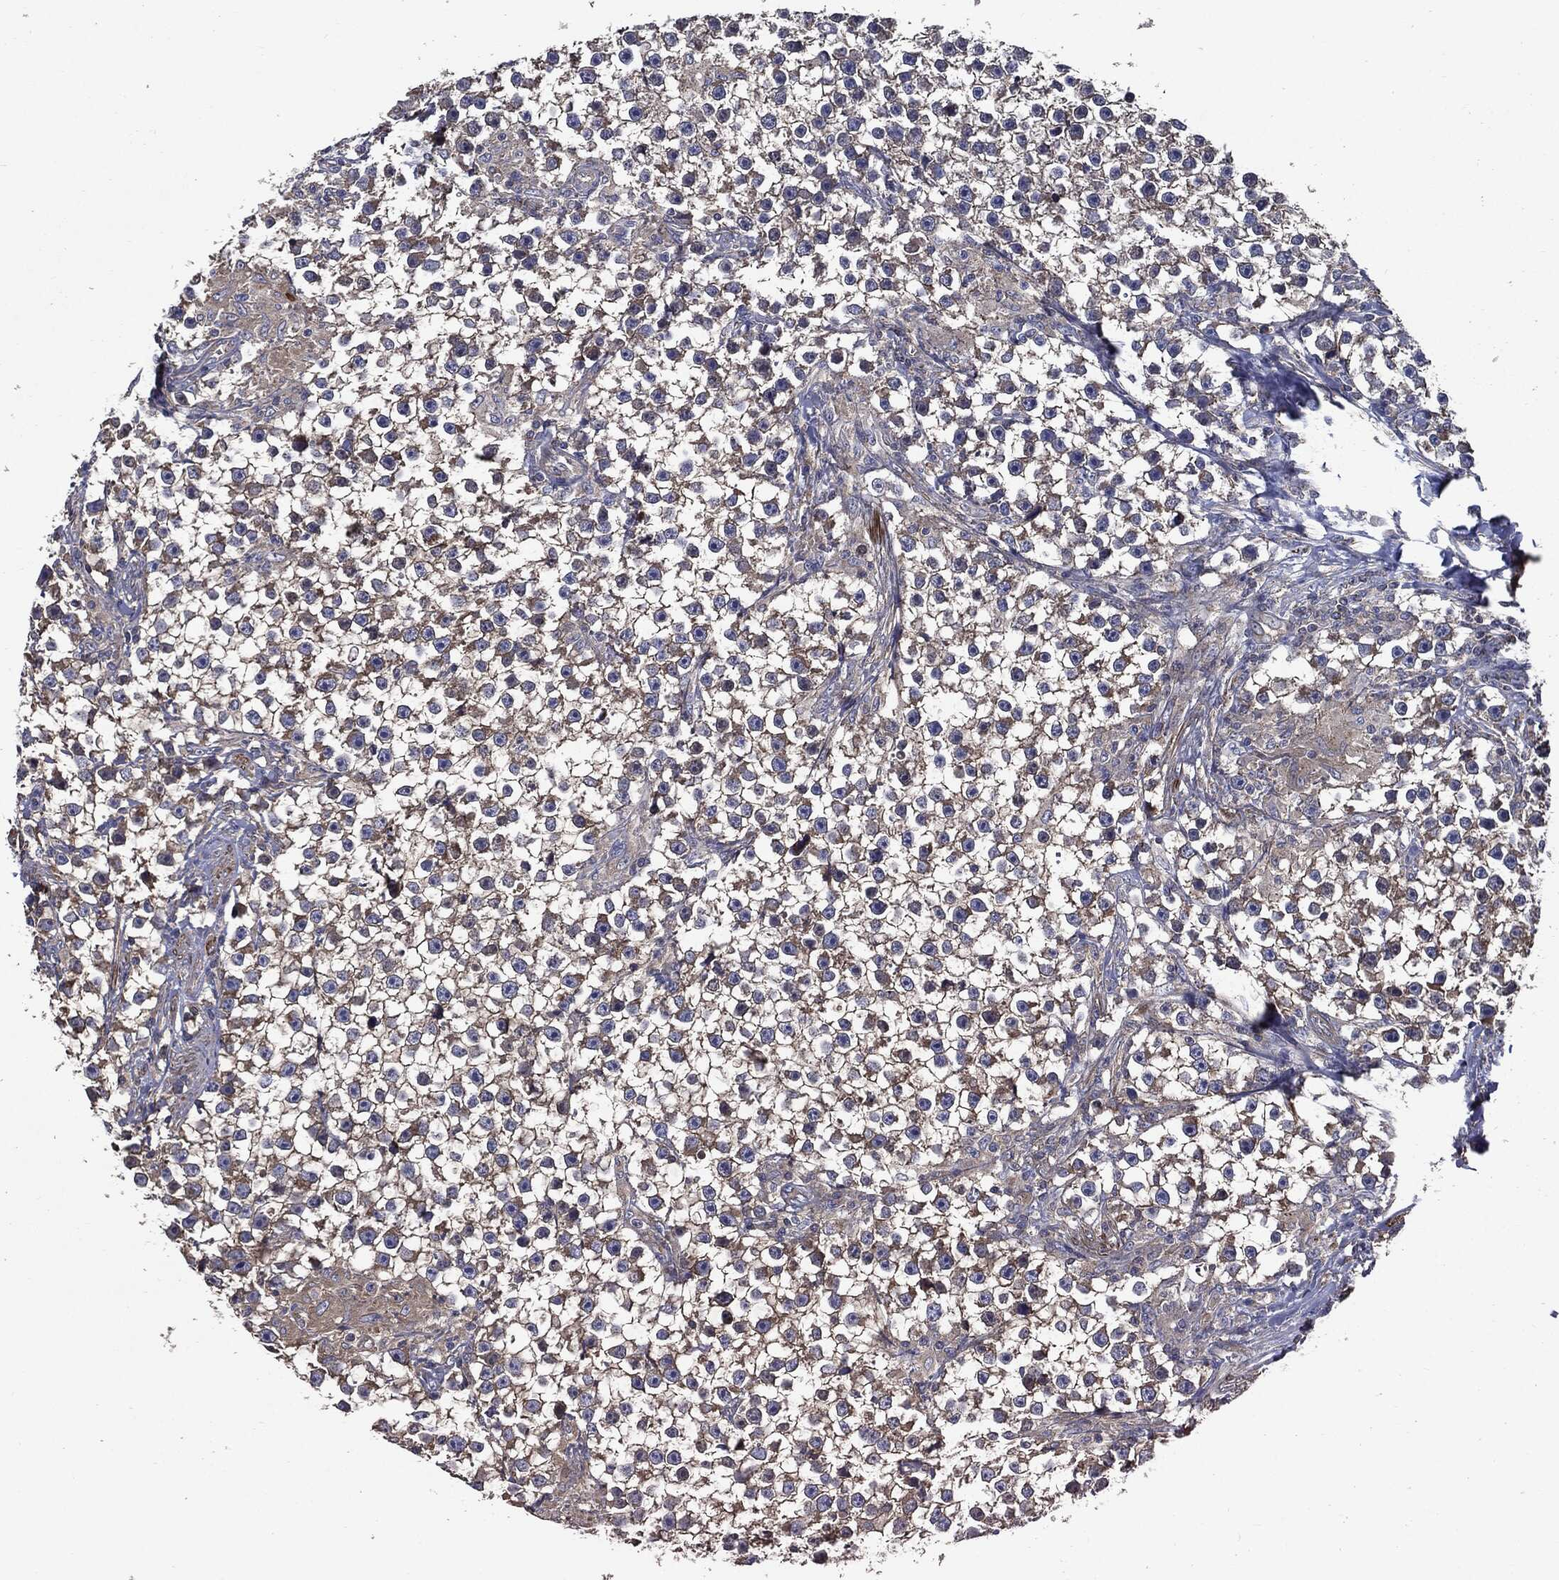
{"staining": {"intensity": "weak", "quantity": "25%-75%", "location": "cytoplasmic/membranous"}, "tissue": "testis cancer", "cell_type": "Tumor cells", "image_type": "cancer", "snomed": [{"axis": "morphology", "description": "Seminoma, NOS"}, {"axis": "topography", "description": "Testis"}], "caption": "Weak cytoplasmic/membranous protein expression is present in approximately 25%-75% of tumor cells in testis seminoma. (DAB = brown stain, brightfield microscopy at high magnification).", "gene": "PDCD6IP", "patient": {"sex": "male", "age": 59}}